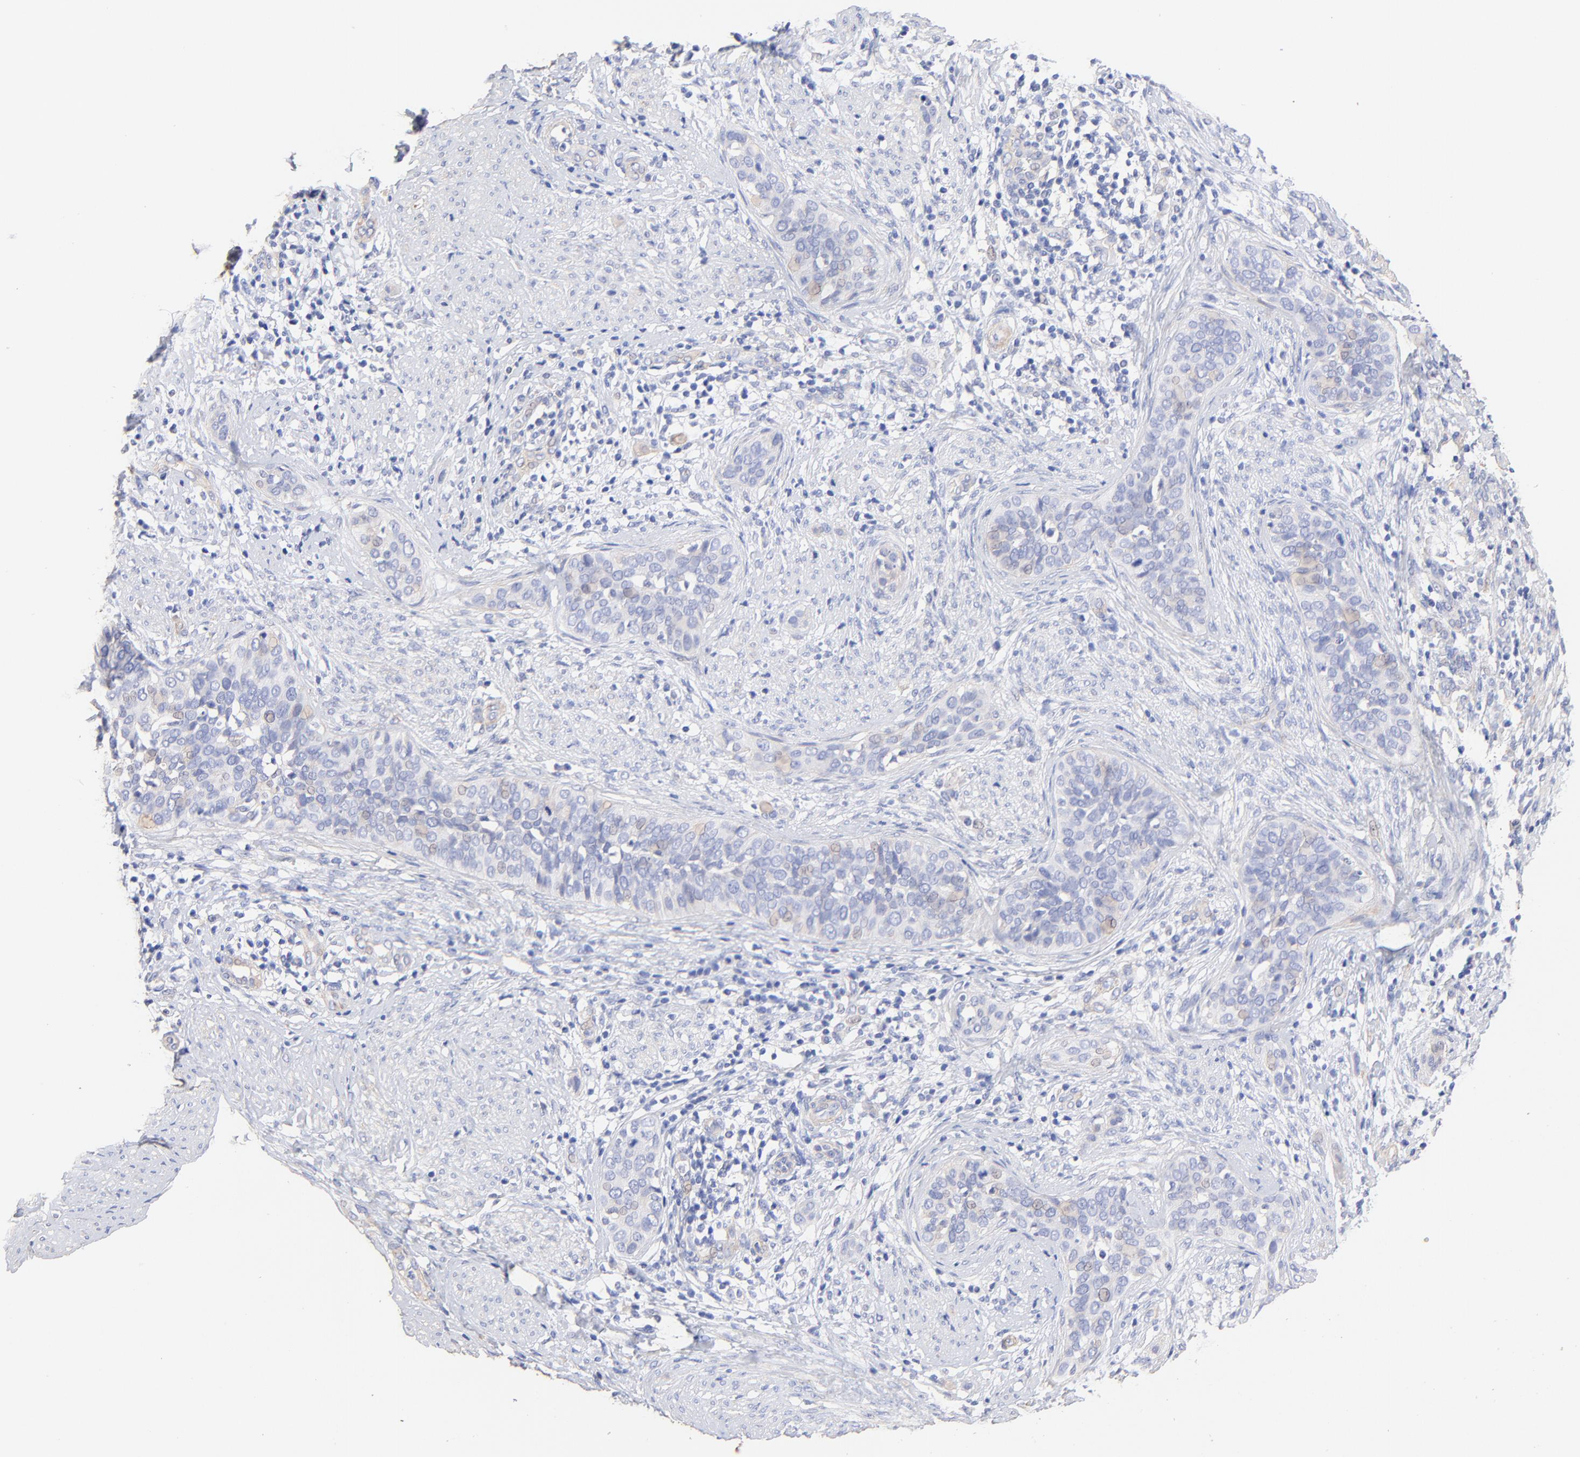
{"staining": {"intensity": "weak", "quantity": "<25%", "location": "cytoplasmic/membranous"}, "tissue": "cervical cancer", "cell_type": "Tumor cells", "image_type": "cancer", "snomed": [{"axis": "morphology", "description": "Squamous cell carcinoma, NOS"}, {"axis": "topography", "description": "Cervix"}], "caption": "The image reveals no significant positivity in tumor cells of cervical squamous cell carcinoma.", "gene": "ACTRT1", "patient": {"sex": "female", "age": 31}}